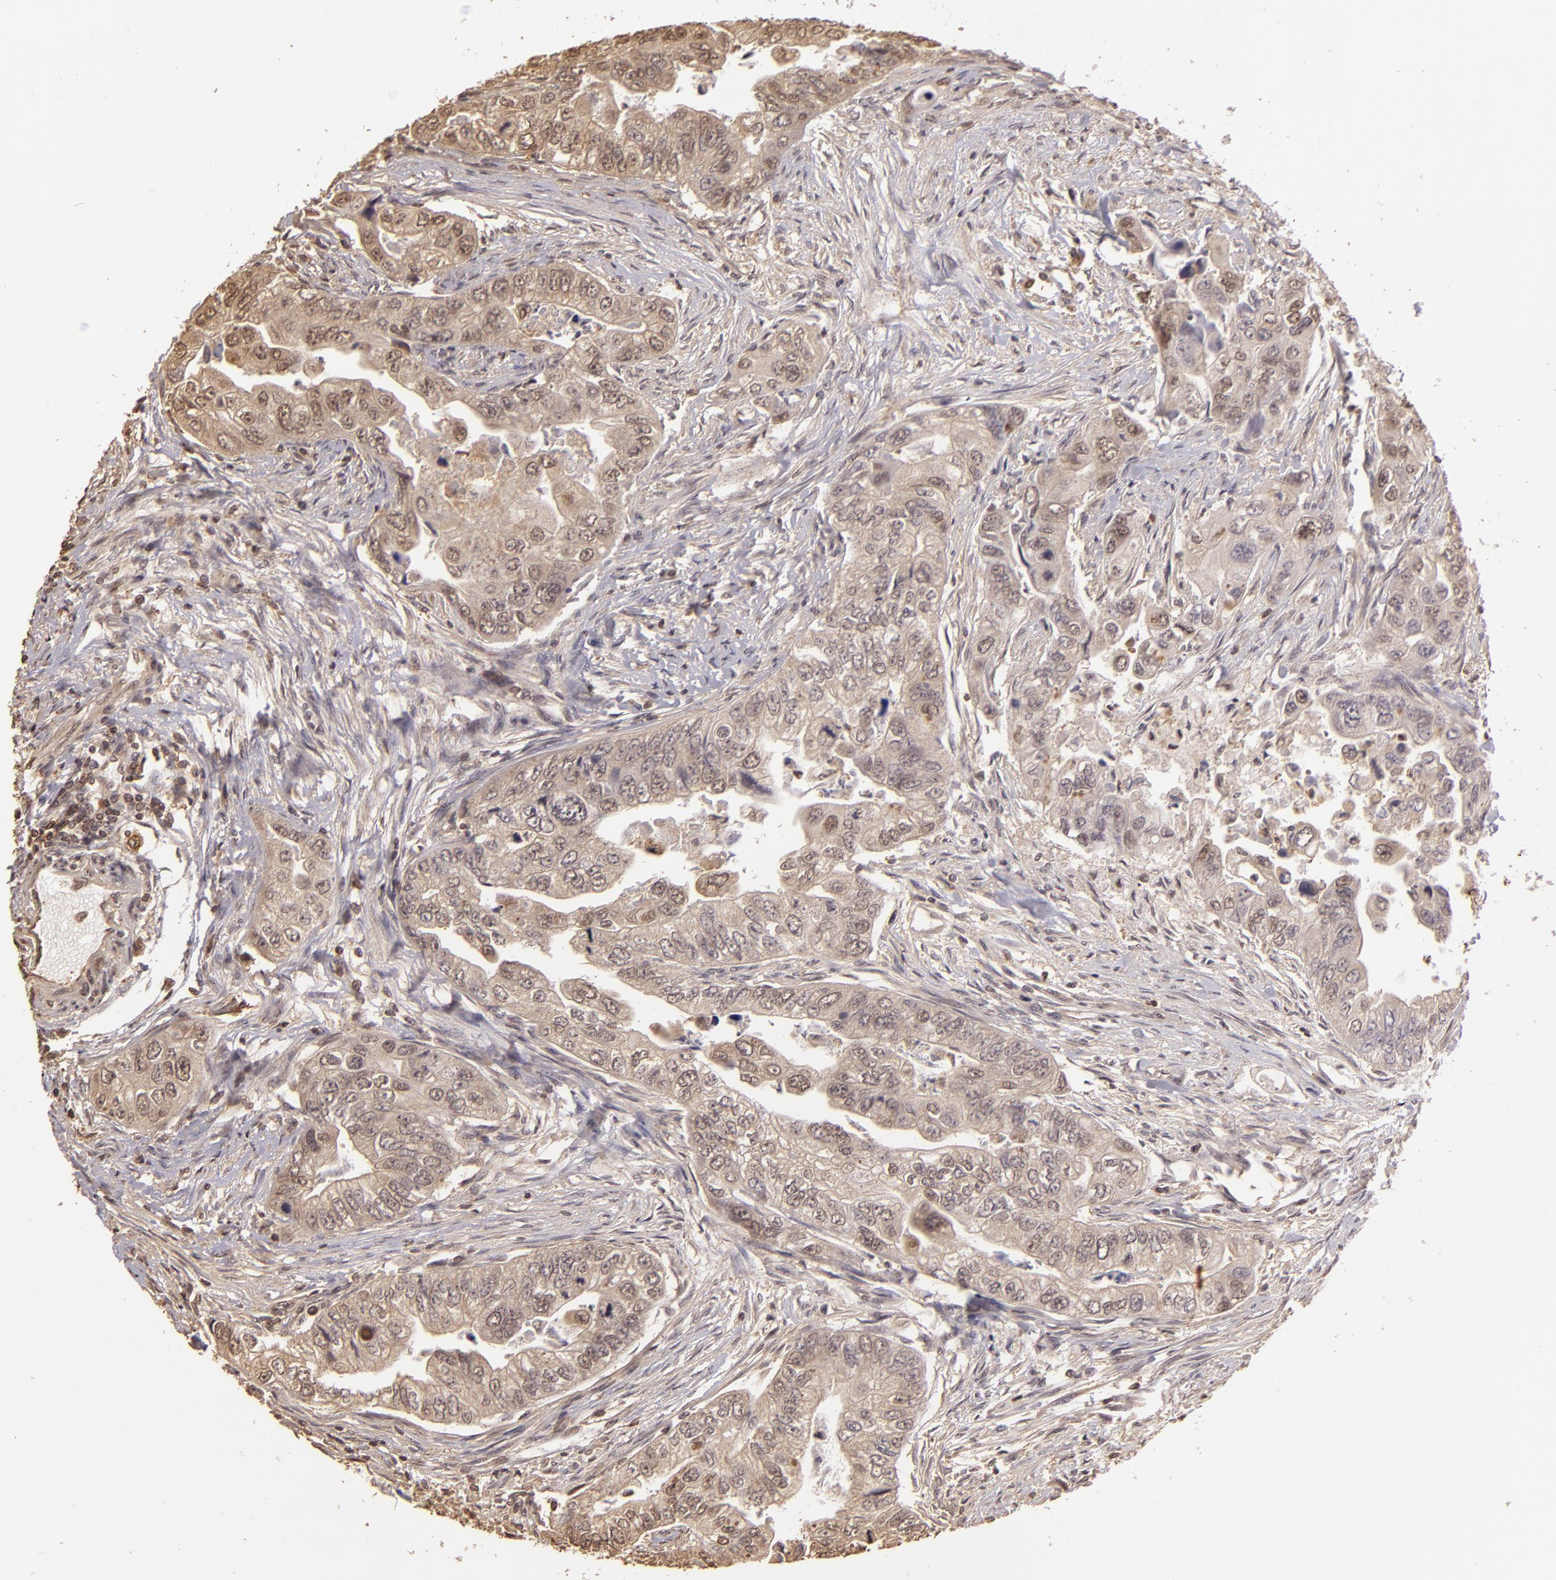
{"staining": {"intensity": "weak", "quantity": ">75%", "location": "cytoplasmic/membranous"}, "tissue": "colorectal cancer", "cell_type": "Tumor cells", "image_type": "cancer", "snomed": [{"axis": "morphology", "description": "Adenocarcinoma, NOS"}, {"axis": "topography", "description": "Colon"}], "caption": "IHC micrograph of human colorectal cancer (adenocarcinoma) stained for a protein (brown), which exhibits low levels of weak cytoplasmic/membranous expression in about >75% of tumor cells.", "gene": "ARPC2", "patient": {"sex": "female", "age": 11}}